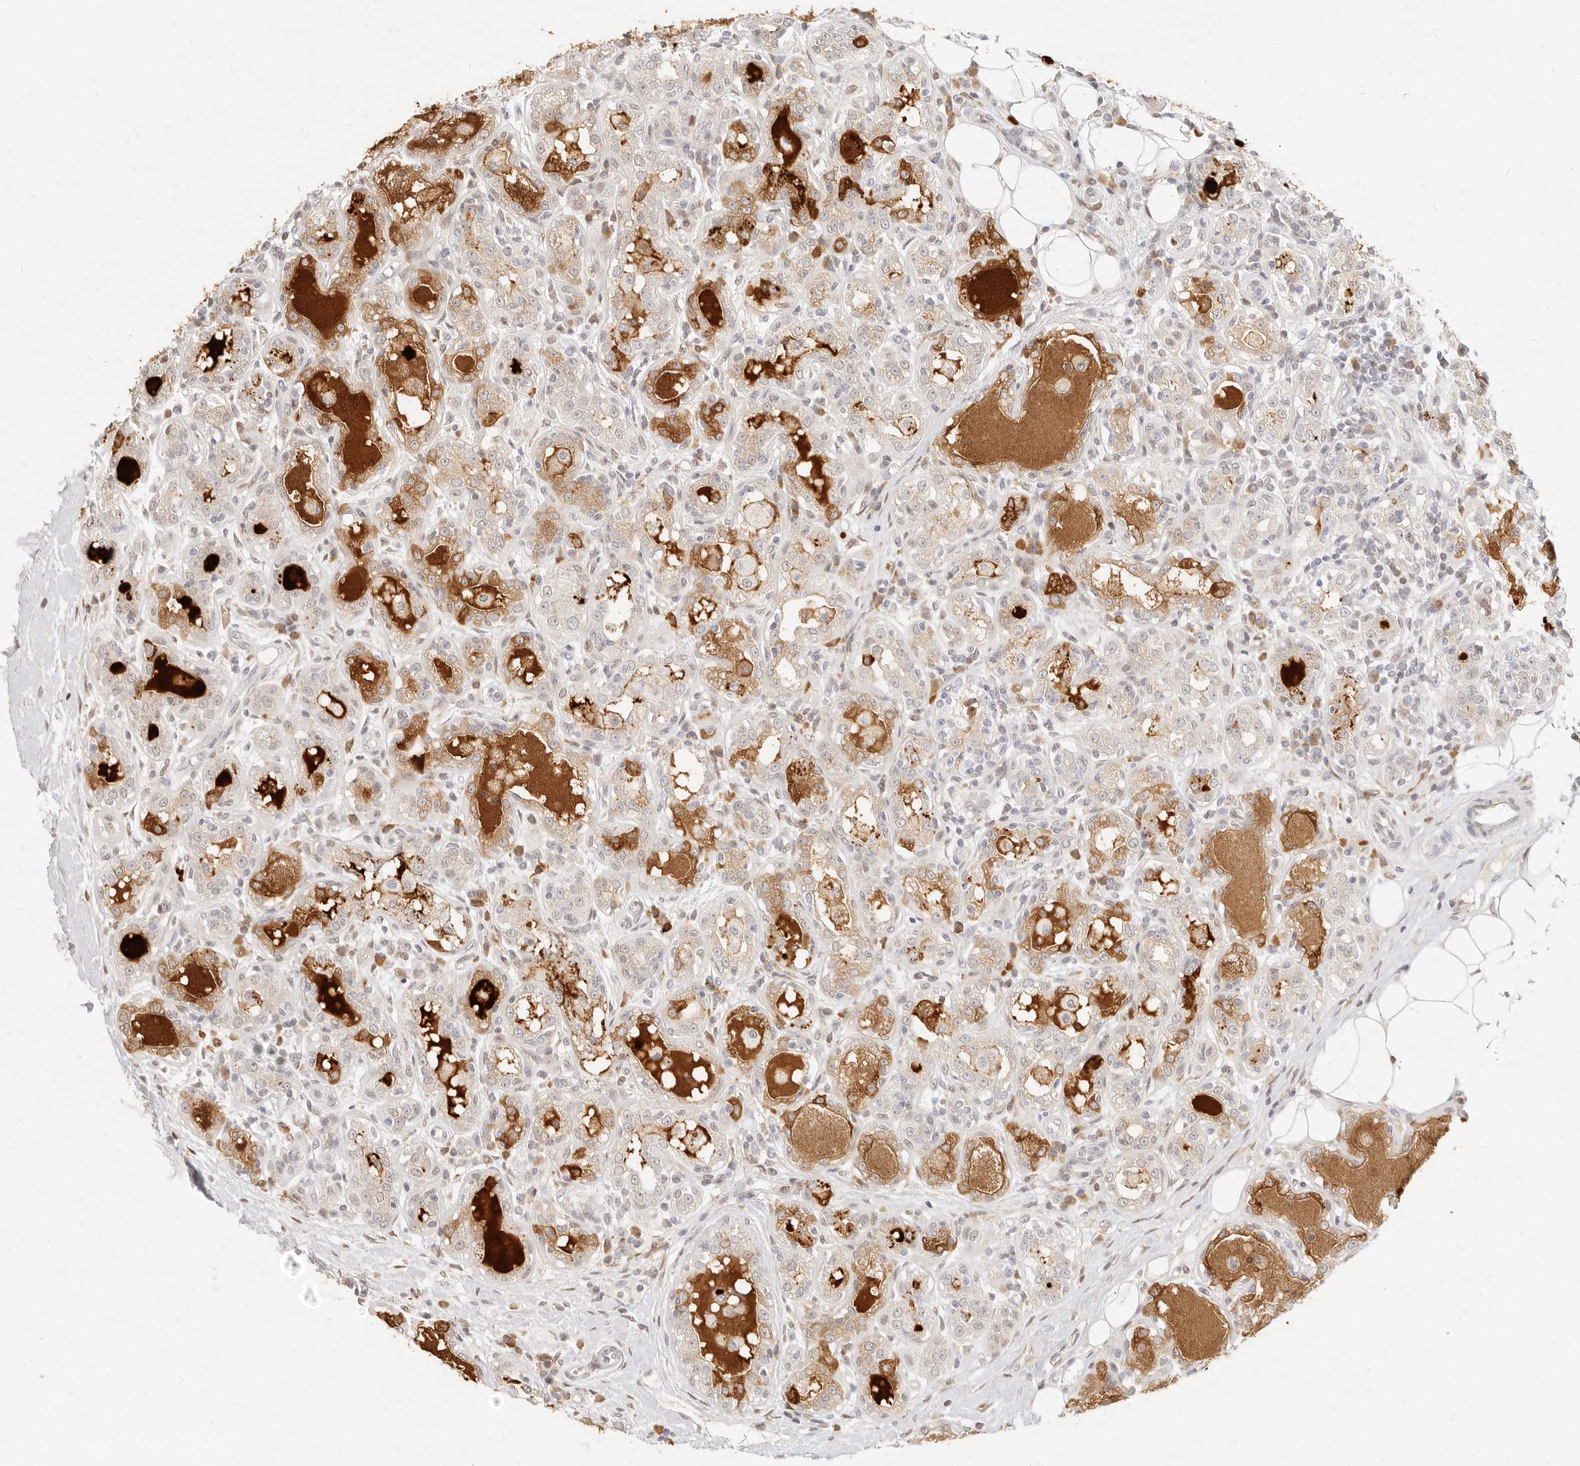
{"staining": {"intensity": "moderate", "quantity": "25%-75%", "location": "cytoplasmic/membranous"}, "tissue": "breast cancer", "cell_type": "Tumor cells", "image_type": "cancer", "snomed": [{"axis": "morphology", "description": "Duct carcinoma"}, {"axis": "topography", "description": "Breast"}], "caption": "Breast cancer (intraductal carcinoma) tissue exhibits moderate cytoplasmic/membranous expression in approximately 25%-75% of tumor cells, visualized by immunohistochemistry.", "gene": "ASCL3", "patient": {"sex": "female", "age": 27}}